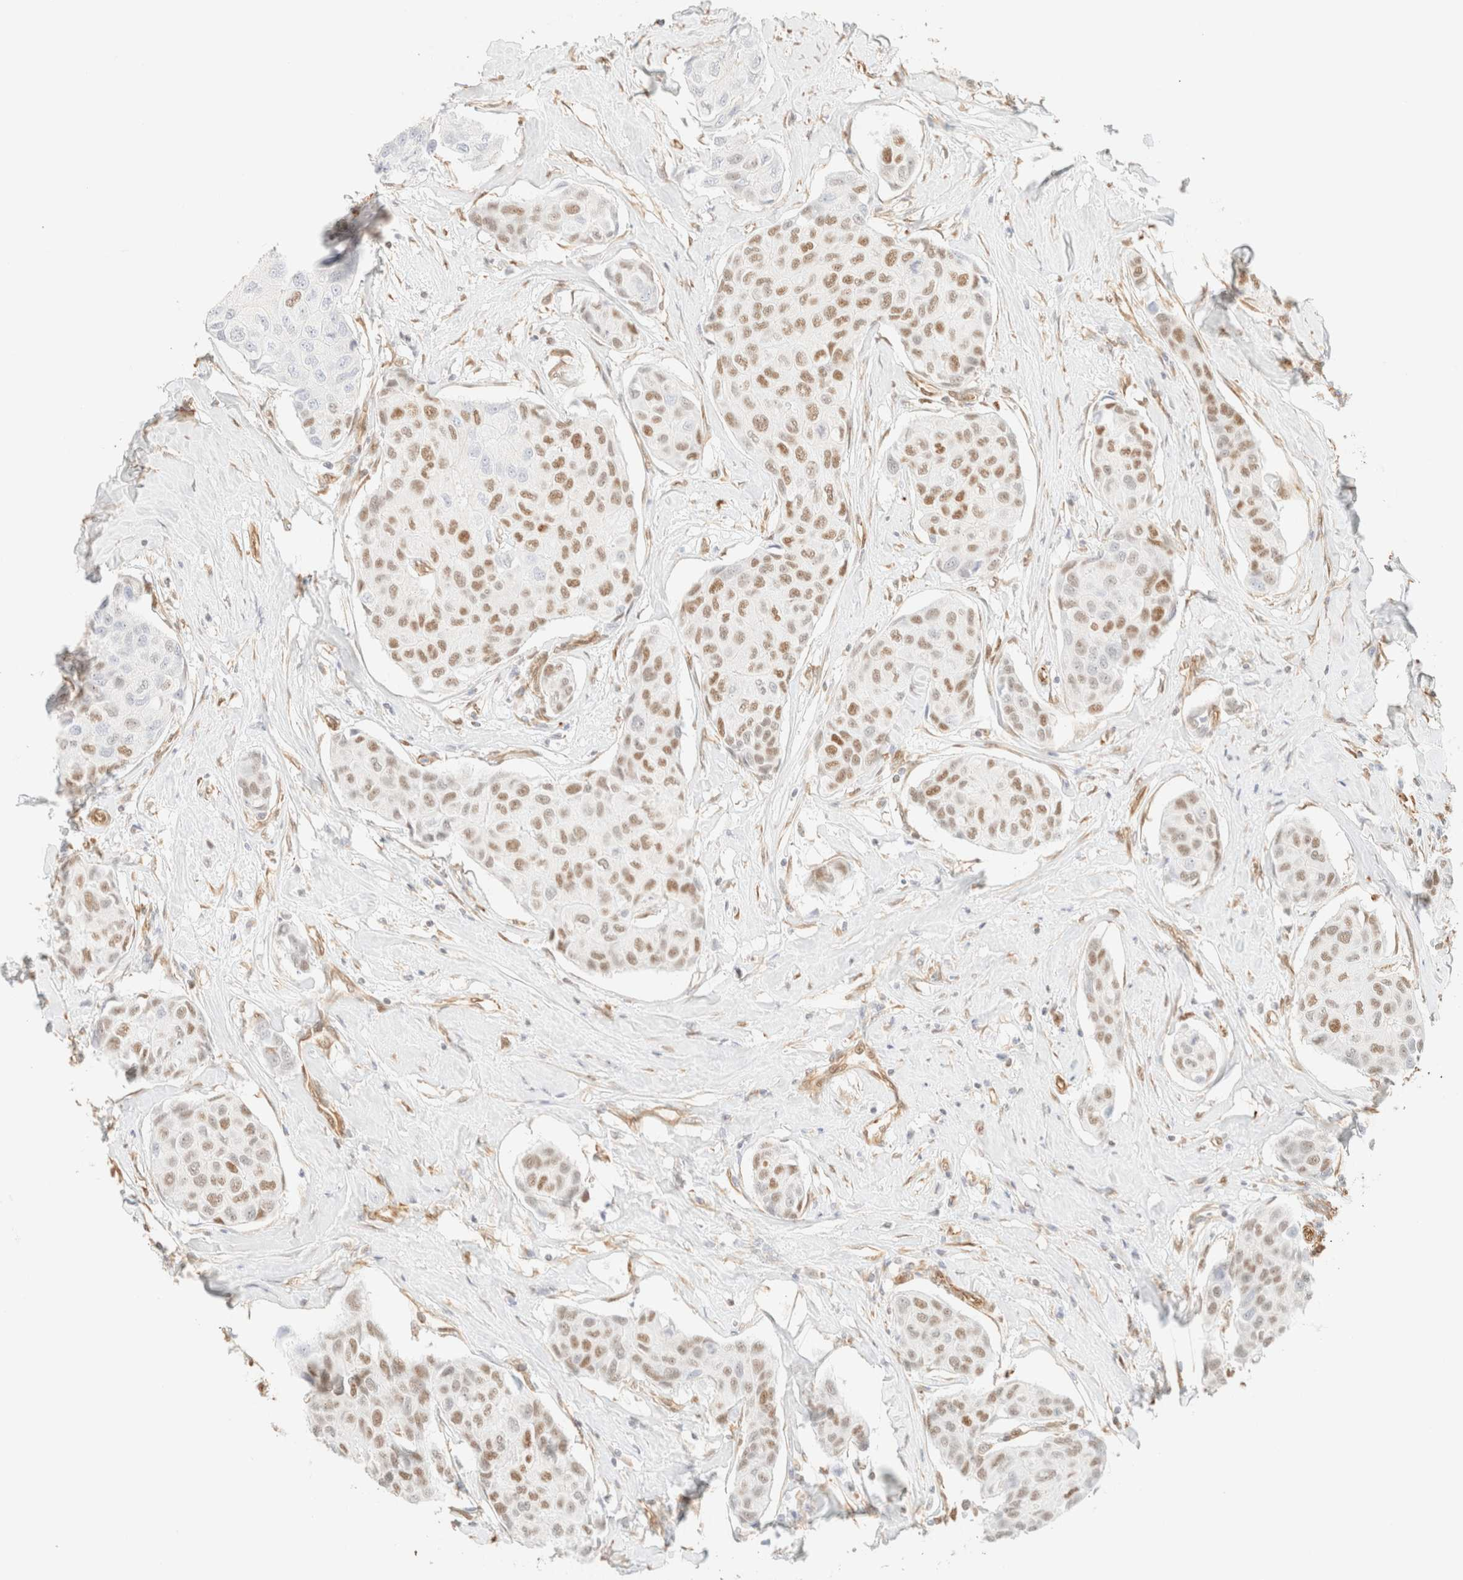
{"staining": {"intensity": "weak", "quantity": "25%-75%", "location": "nuclear"}, "tissue": "breast cancer", "cell_type": "Tumor cells", "image_type": "cancer", "snomed": [{"axis": "morphology", "description": "Duct carcinoma"}, {"axis": "topography", "description": "Breast"}], "caption": "DAB immunohistochemical staining of human intraductal carcinoma (breast) exhibits weak nuclear protein positivity in approximately 25%-75% of tumor cells.", "gene": "ZSCAN18", "patient": {"sex": "female", "age": 80}}